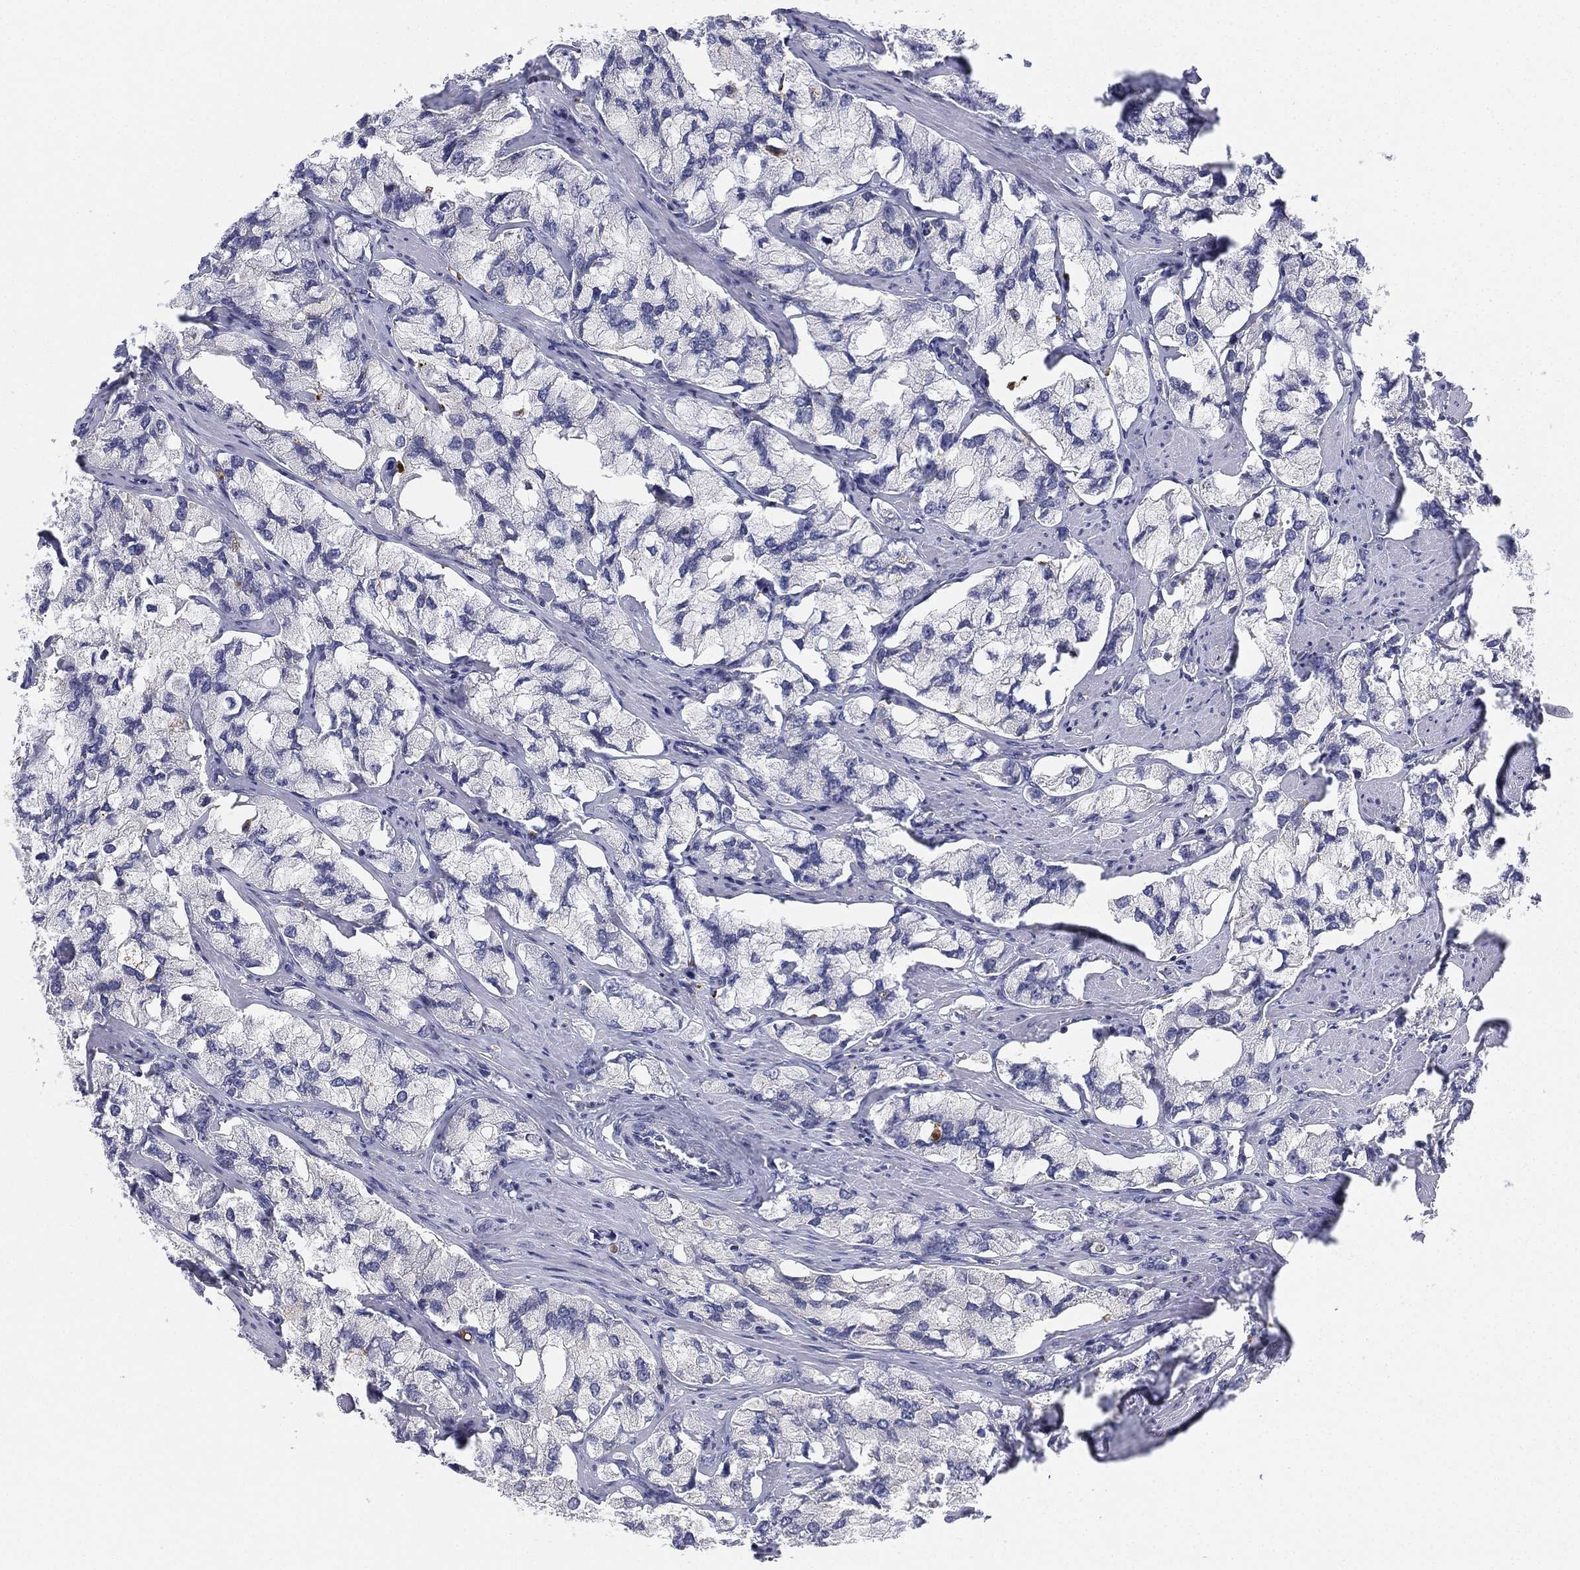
{"staining": {"intensity": "negative", "quantity": "none", "location": "none"}, "tissue": "prostate cancer", "cell_type": "Tumor cells", "image_type": "cancer", "snomed": [{"axis": "morphology", "description": "Adenocarcinoma, NOS"}, {"axis": "topography", "description": "Prostate and seminal vesicle, NOS"}, {"axis": "topography", "description": "Prostate"}], "caption": "High magnification brightfield microscopy of prostate cancer (adenocarcinoma) stained with DAB (brown) and counterstained with hematoxylin (blue): tumor cells show no significant staining.", "gene": "NPC2", "patient": {"sex": "male", "age": 64}}